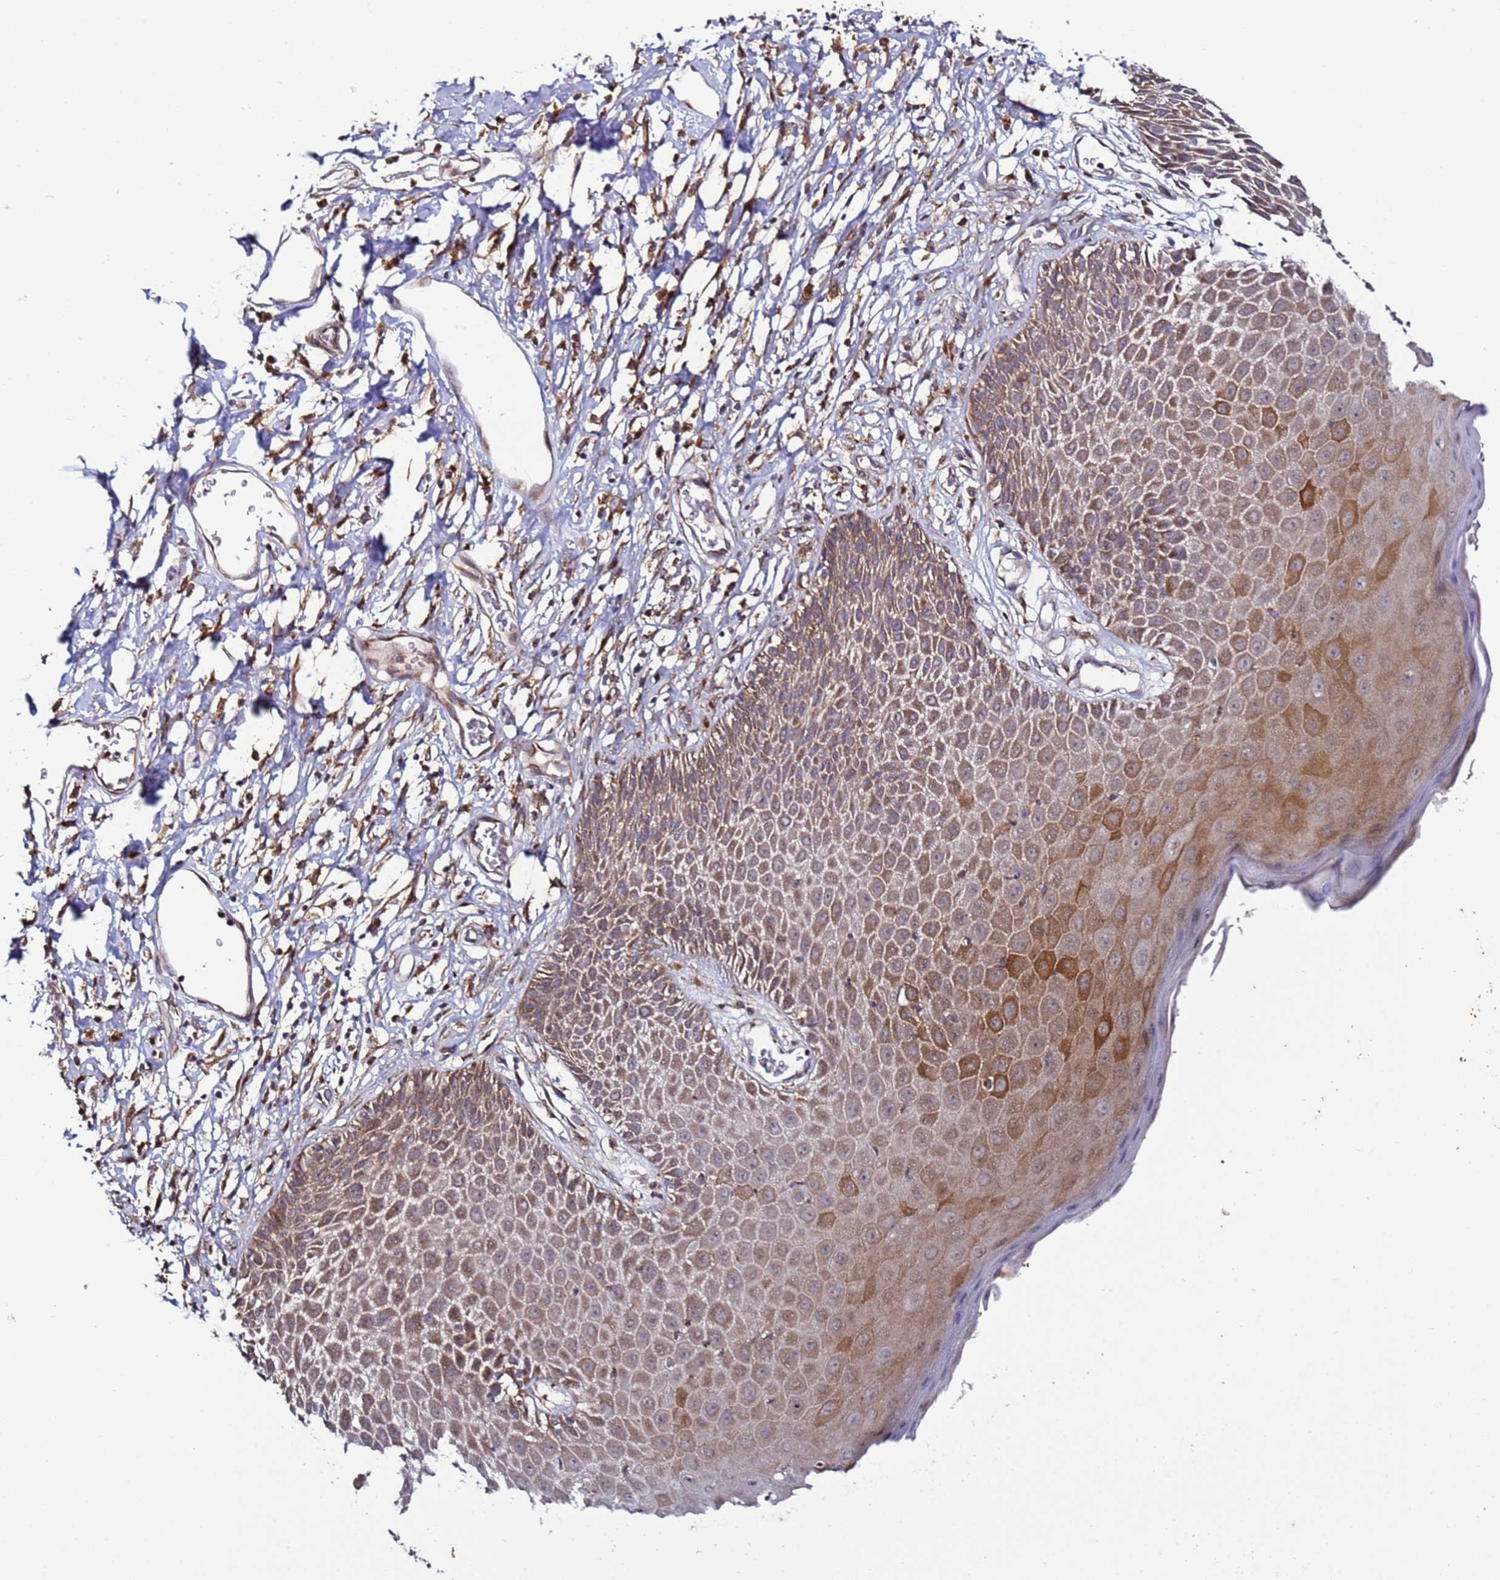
{"staining": {"intensity": "moderate", "quantity": ">75%", "location": "cytoplasmic/membranous"}, "tissue": "skin", "cell_type": "Epidermal cells", "image_type": "normal", "snomed": [{"axis": "morphology", "description": "Normal tissue, NOS"}, {"axis": "topography", "description": "Vulva"}], "caption": "IHC (DAB (3,3'-diaminobenzidine)) staining of unremarkable human skin reveals moderate cytoplasmic/membranous protein positivity in about >75% of epidermal cells.", "gene": "TMEM176B", "patient": {"sex": "female", "age": 68}}